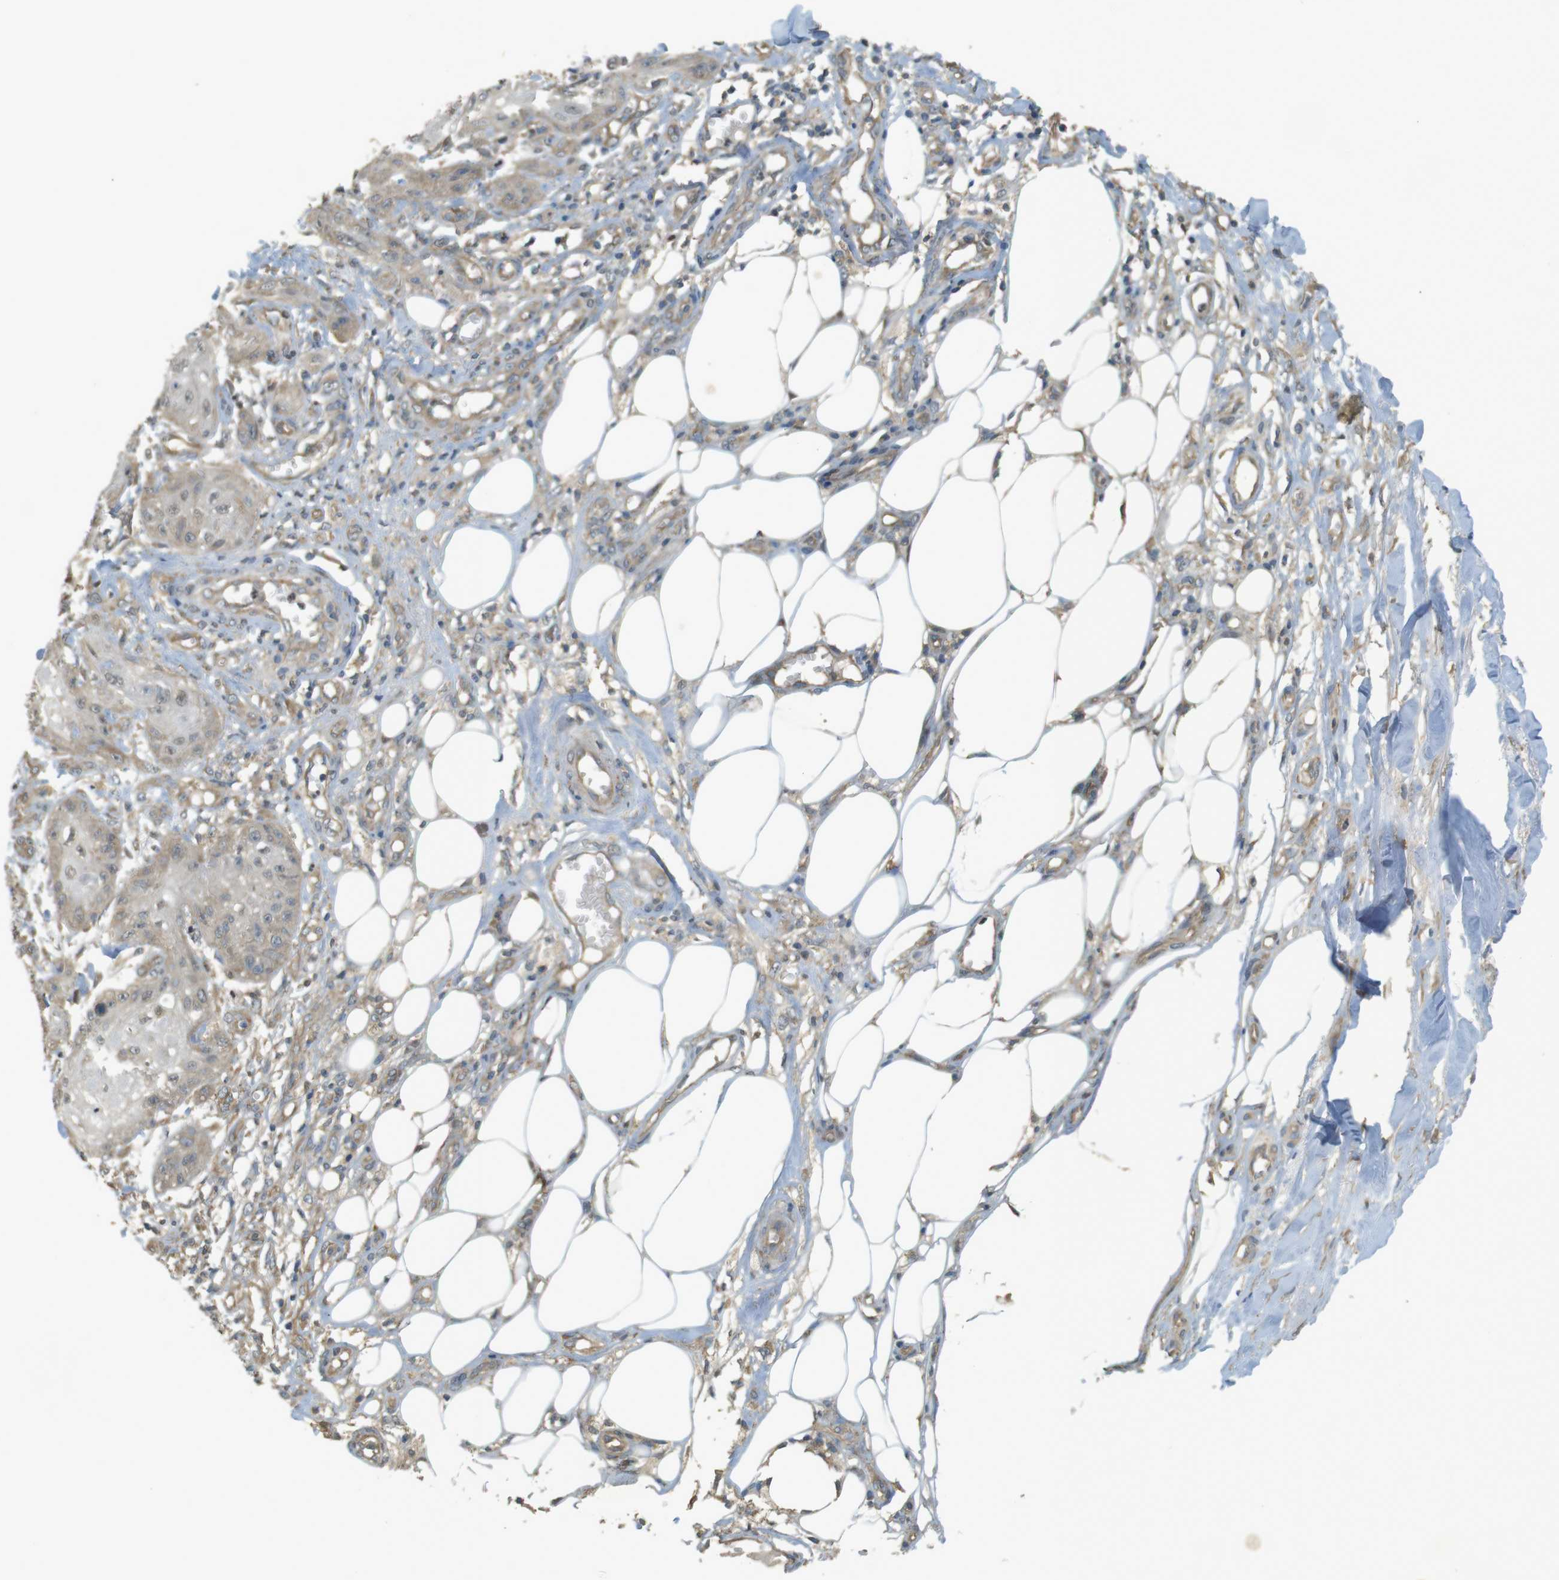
{"staining": {"intensity": "weak", "quantity": "<25%", "location": "cytoplasmic/membranous,nuclear"}, "tissue": "skin cancer", "cell_type": "Tumor cells", "image_type": "cancer", "snomed": [{"axis": "morphology", "description": "Squamous cell carcinoma, NOS"}, {"axis": "topography", "description": "Skin"}], "caption": "Immunohistochemical staining of skin squamous cell carcinoma demonstrates no significant positivity in tumor cells. (DAB (3,3'-diaminobenzidine) immunohistochemistry (IHC), high magnification).", "gene": "ZDHHC20", "patient": {"sex": "male", "age": 74}}